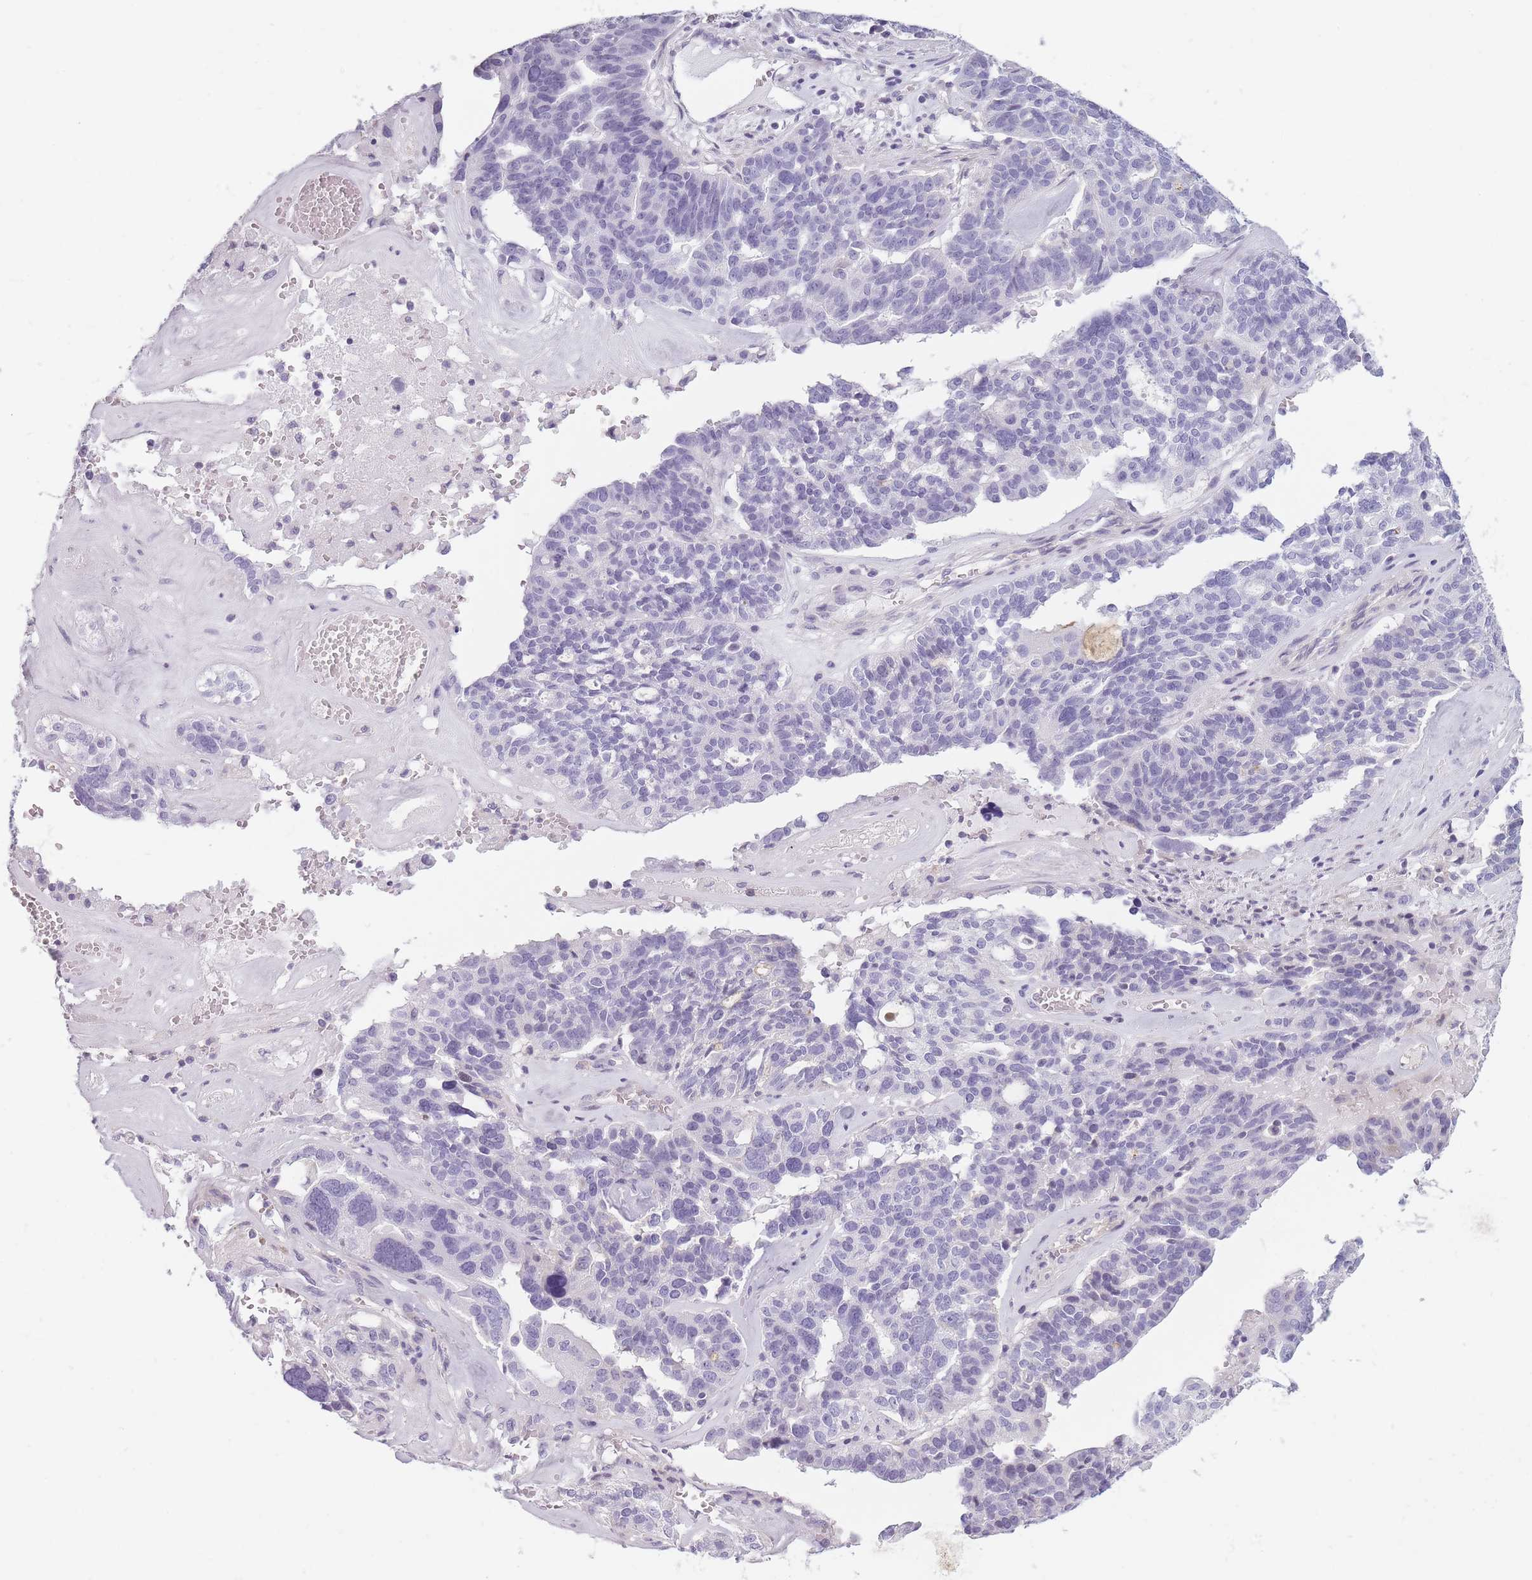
{"staining": {"intensity": "negative", "quantity": "none", "location": "none"}, "tissue": "ovarian cancer", "cell_type": "Tumor cells", "image_type": "cancer", "snomed": [{"axis": "morphology", "description": "Cystadenocarcinoma, serous, NOS"}, {"axis": "topography", "description": "Ovary"}], "caption": "DAB (3,3'-diaminobenzidine) immunohistochemical staining of human ovarian cancer (serous cystadenocarcinoma) shows no significant expression in tumor cells.", "gene": "GGT1", "patient": {"sex": "female", "age": 59}}